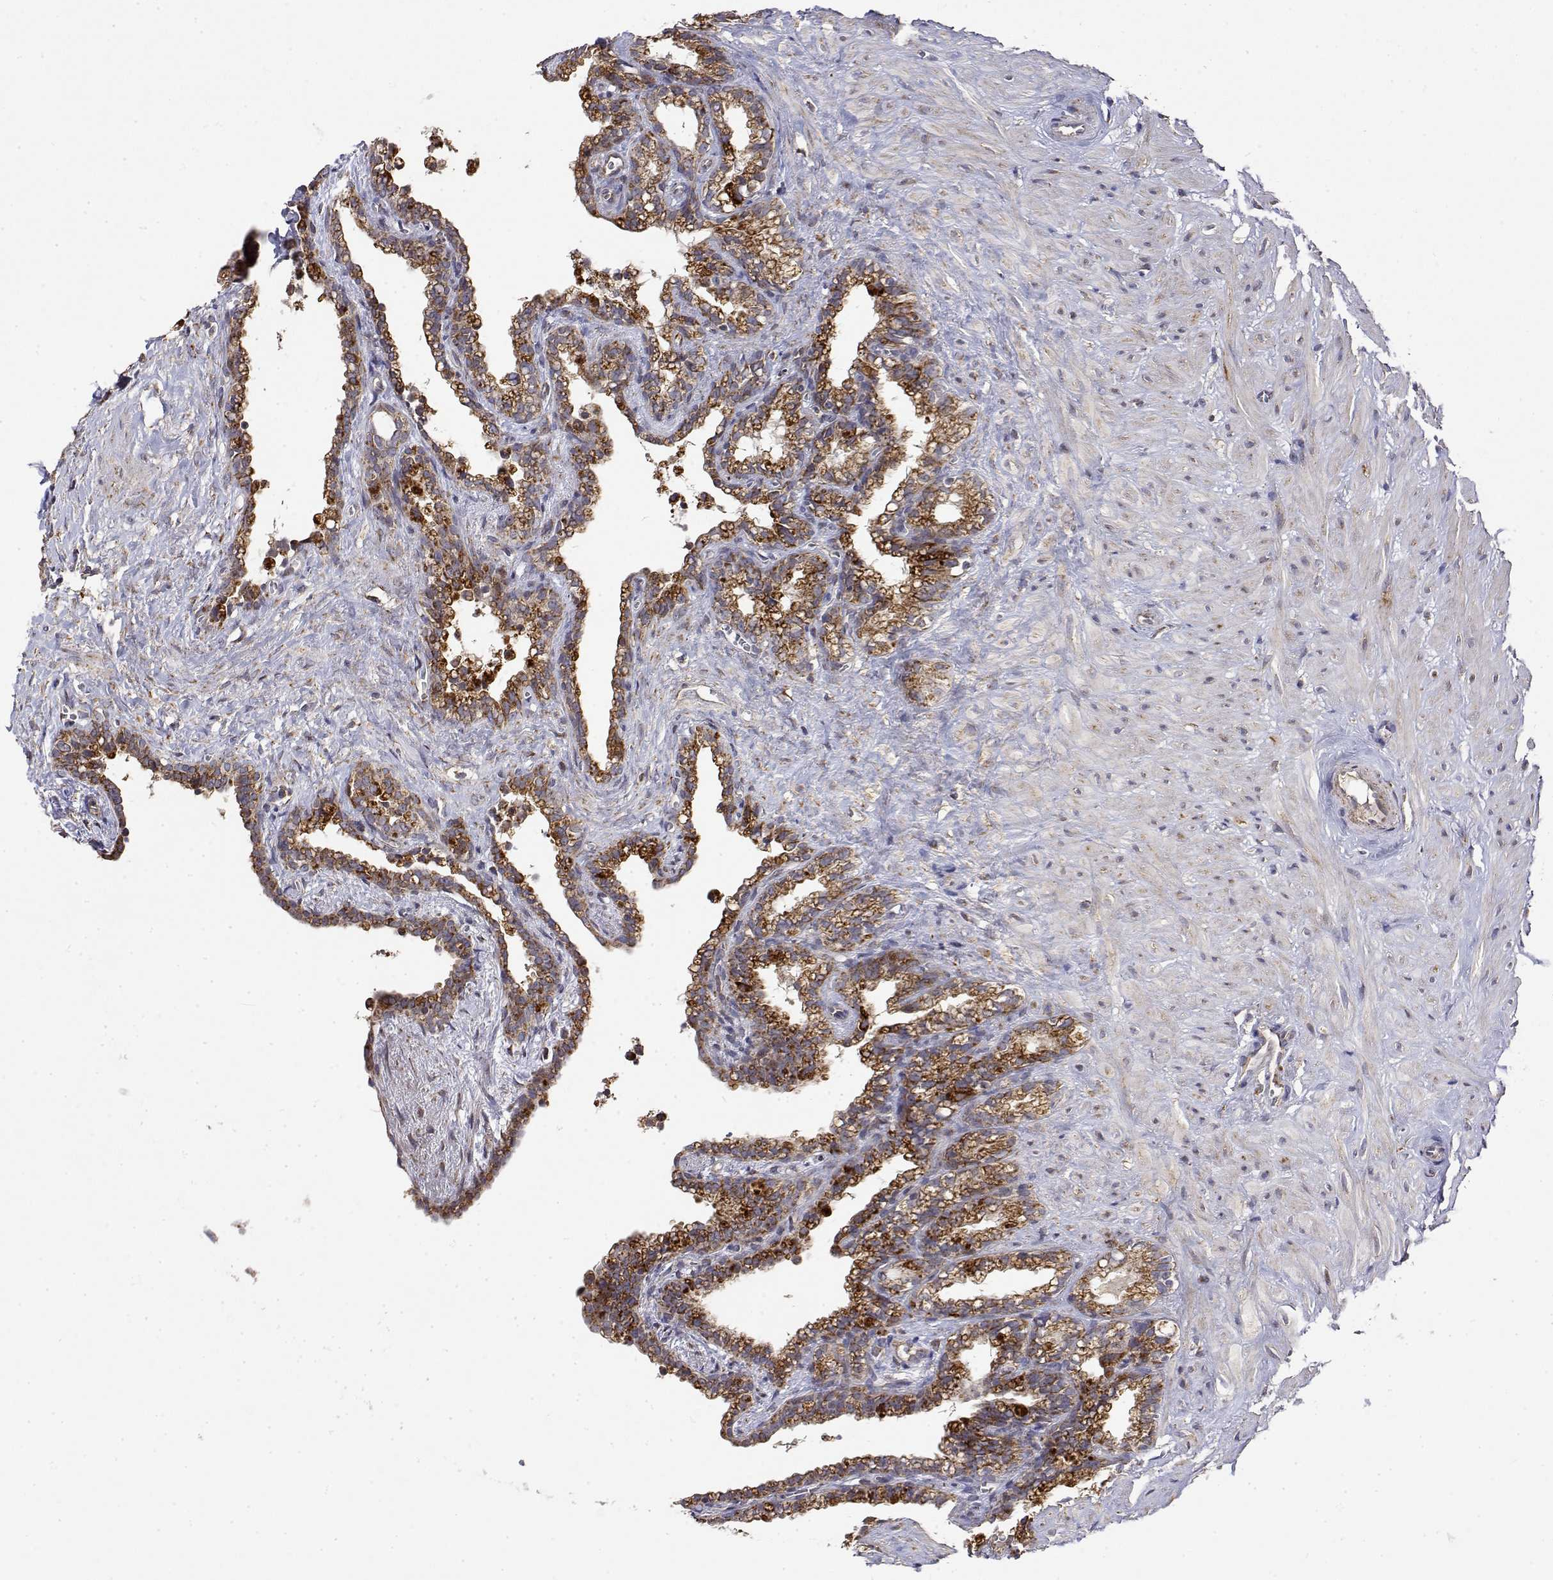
{"staining": {"intensity": "moderate", "quantity": ">75%", "location": "cytoplasmic/membranous"}, "tissue": "seminal vesicle", "cell_type": "Glandular cells", "image_type": "normal", "snomed": [{"axis": "morphology", "description": "Normal tissue, NOS"}, {"axis": "morphology", "description": "Urothelial carcinoma, NOS"}, {"axis": "topography", "description": "Urinary bladder"}, {"axis": "topography", "description": "Seminal veicle"}], "caption": "Protein analysis of normal seminal vesicle reveals moderate cytoplasmic/membranous expression in approximately >75% of glandular cells. Nuclei are stained in blue.", "gene": "GADD45GIP1", "patient": {"sex": "male", "age": 76}}